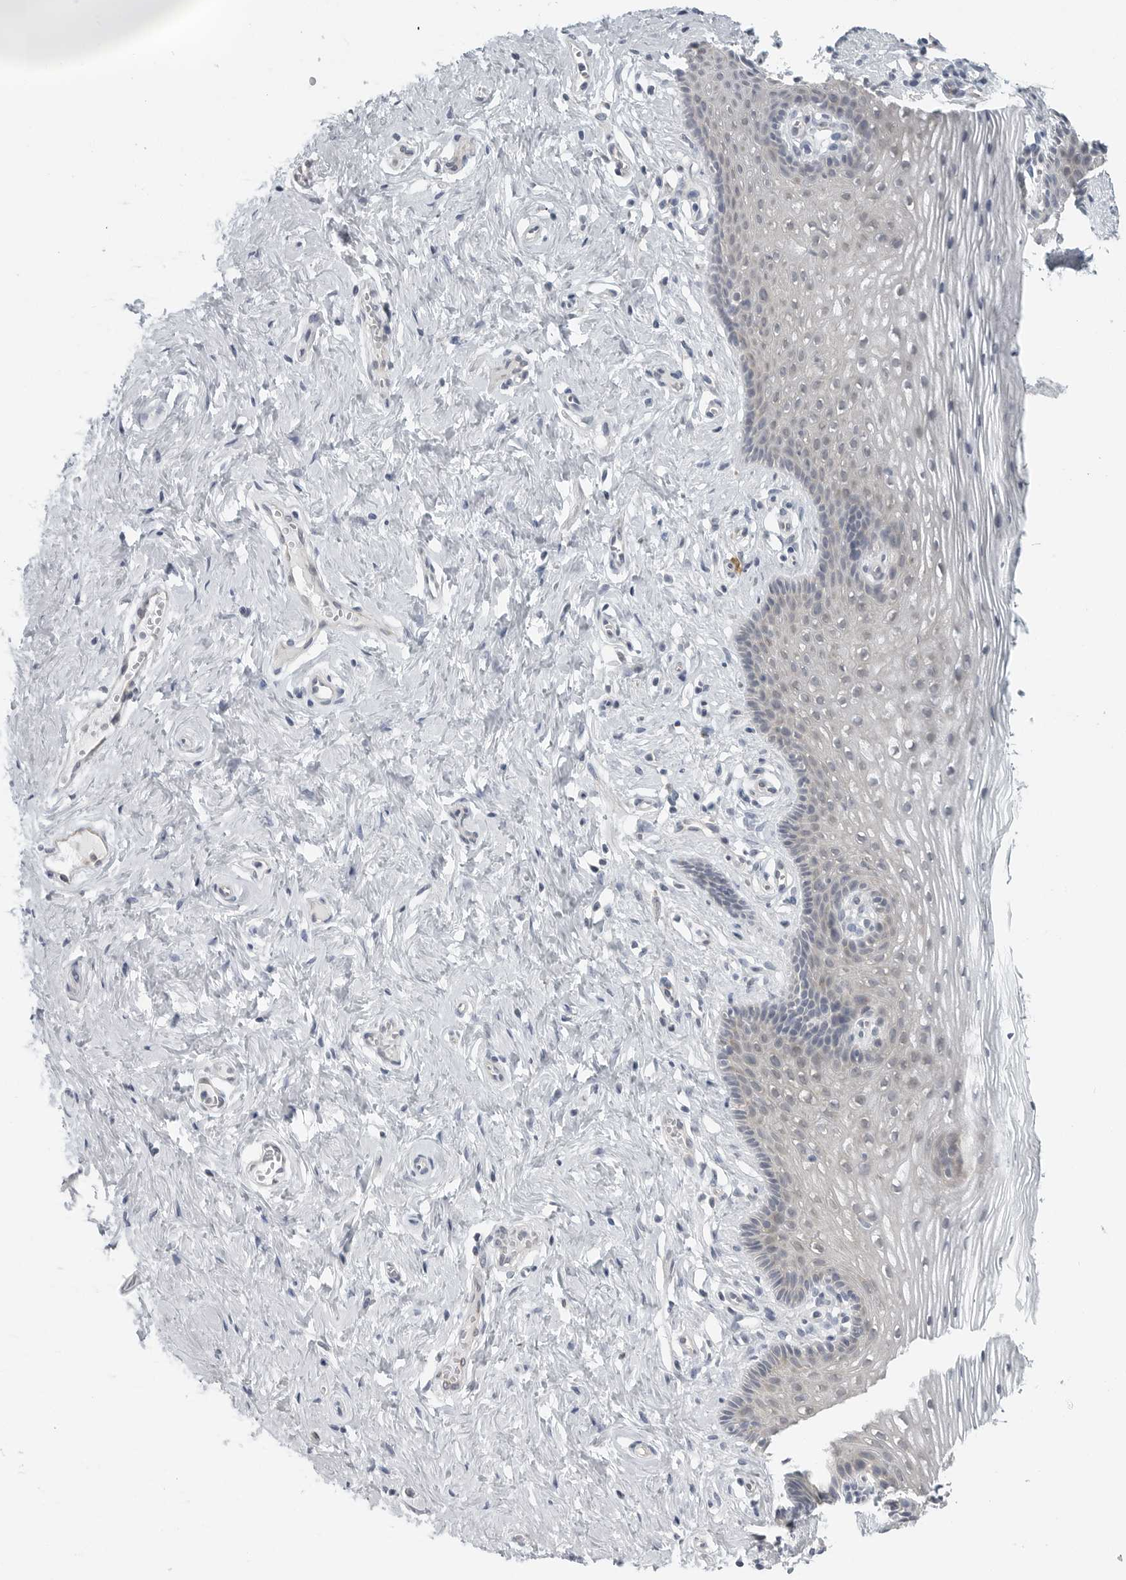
{"staining": {"intensity": "weak", "quantity": "<25%", "location": "cytoplasmic/membranous"}, "tissue": "vagina", "cell_type": "Squamous epithelial cells", "image_type": "normal", "snomed": [{"axis": "morphology", "description": "Normal tissue, NOS"}, {"axis": "topography", "description": "Vagina"}], "caption": "Immunohistochemical staining of benign human vagina displays no significant expression in squamous epithelial cells.", "gene": "IL12RB2", "patient": {"sex": "female", "age": 32}}